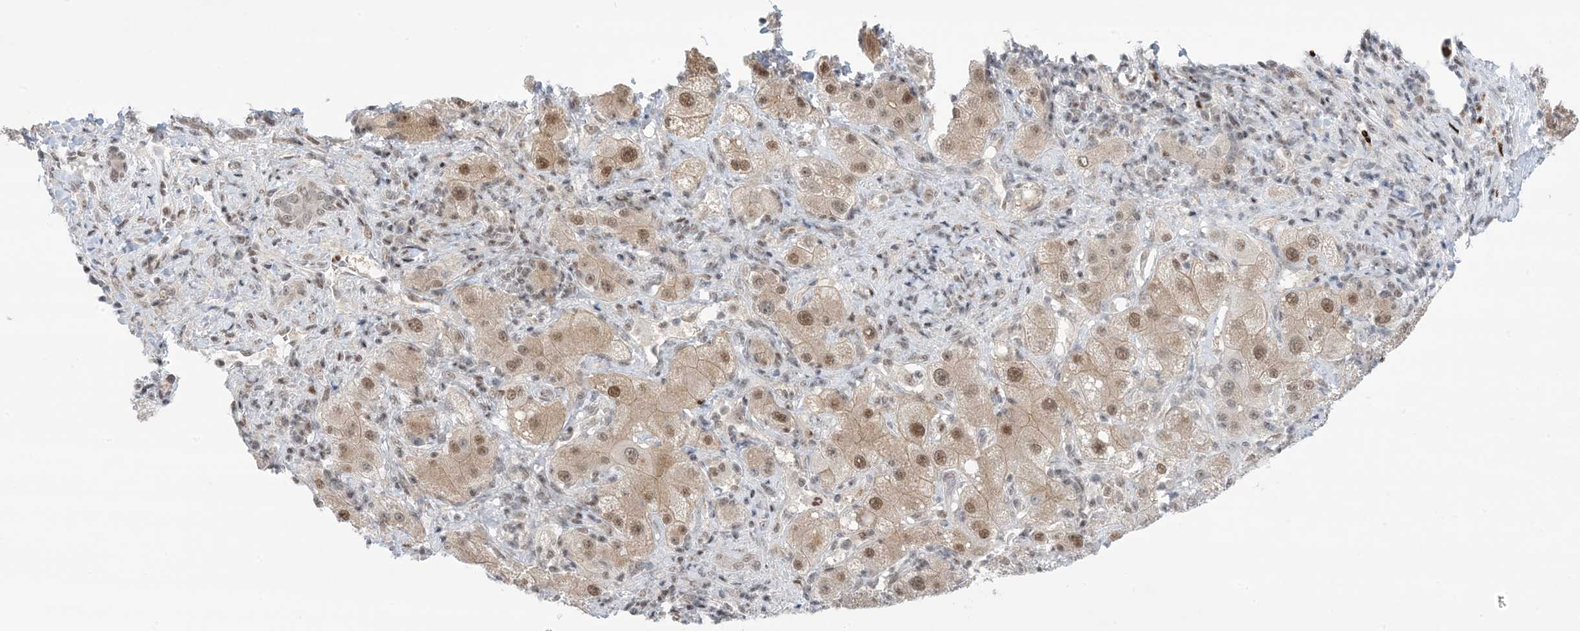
{"staining": {"intensity": "moderate", "quantity": ">75%", "location": "nuclear"}, "tissue": "liver cancer", "cell_type": "Tumor cells", "image_type": "cancer", "snomed": [{"axis": "morphology", "description": "Carcinoma, Hepatocellular, NOS"}, {"axis": "topography", "description": "Liver"}], "caption": "Brown immunohistochemical staining in hepatocellular carcinoma (liver) demonstrates moderate nuclear positivity in about >75% of tumor cells.", "gene": "TFPT", "patient": {"sex": "female", "age": 58}}